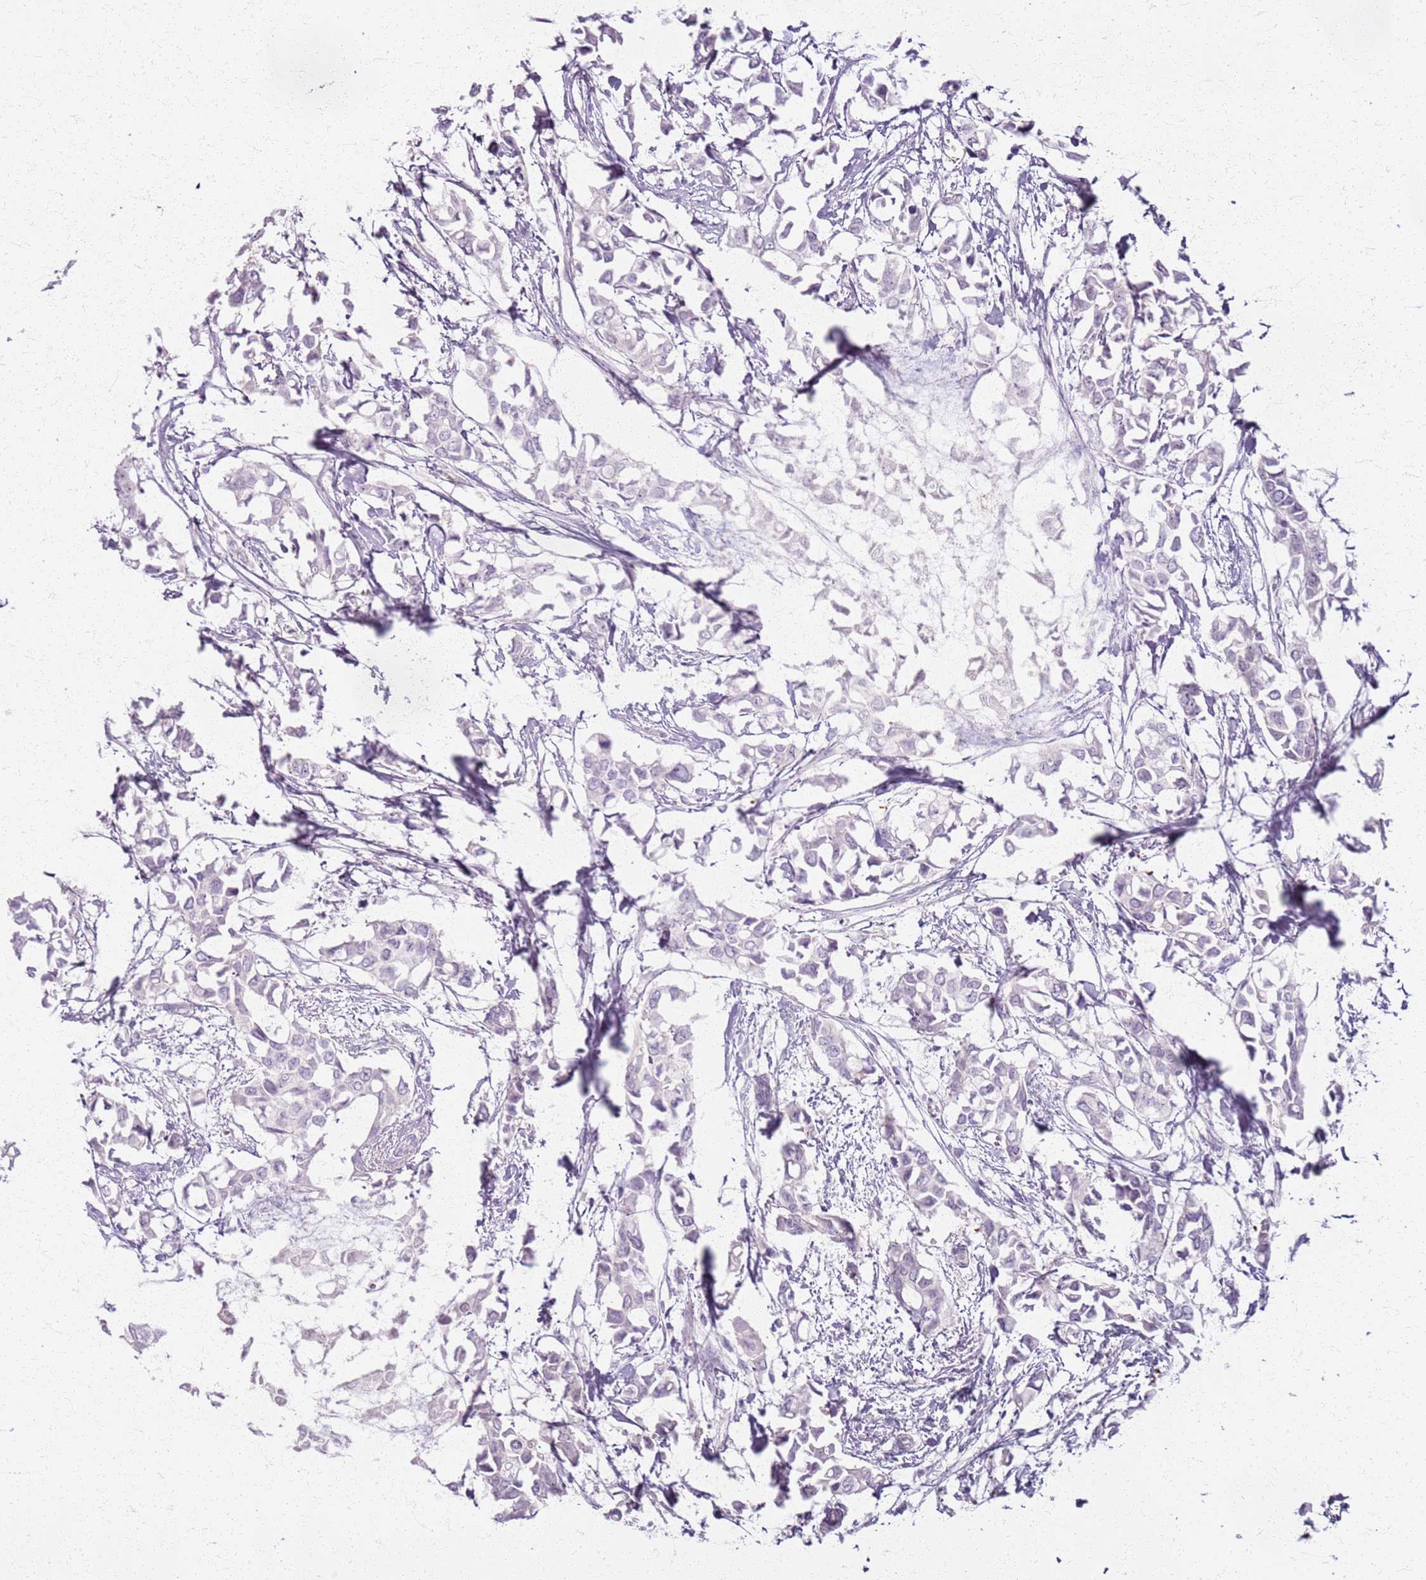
{"staining": {"intensity": "negative", "quantity": "none", "location": "none"}, "tissue": "breast cancer", "cell_type": "Tumor cells", "image_type": "cancer", "snomed": [{"axis": "morphology", "description": "Duct carcinoma"}, {"axis": "topography", "description": "Breast"}], "caption": "Micrograph shows no significant protein staining in tumor cells of breast cancer. Brightfield microscopy of immunohistochemistry (IHC) stained with DAB (brown) and hematoxylin (blue), captured at high magnification.", "gene": "CSRP3", "patient": {"sex": "female", "age": 41}}